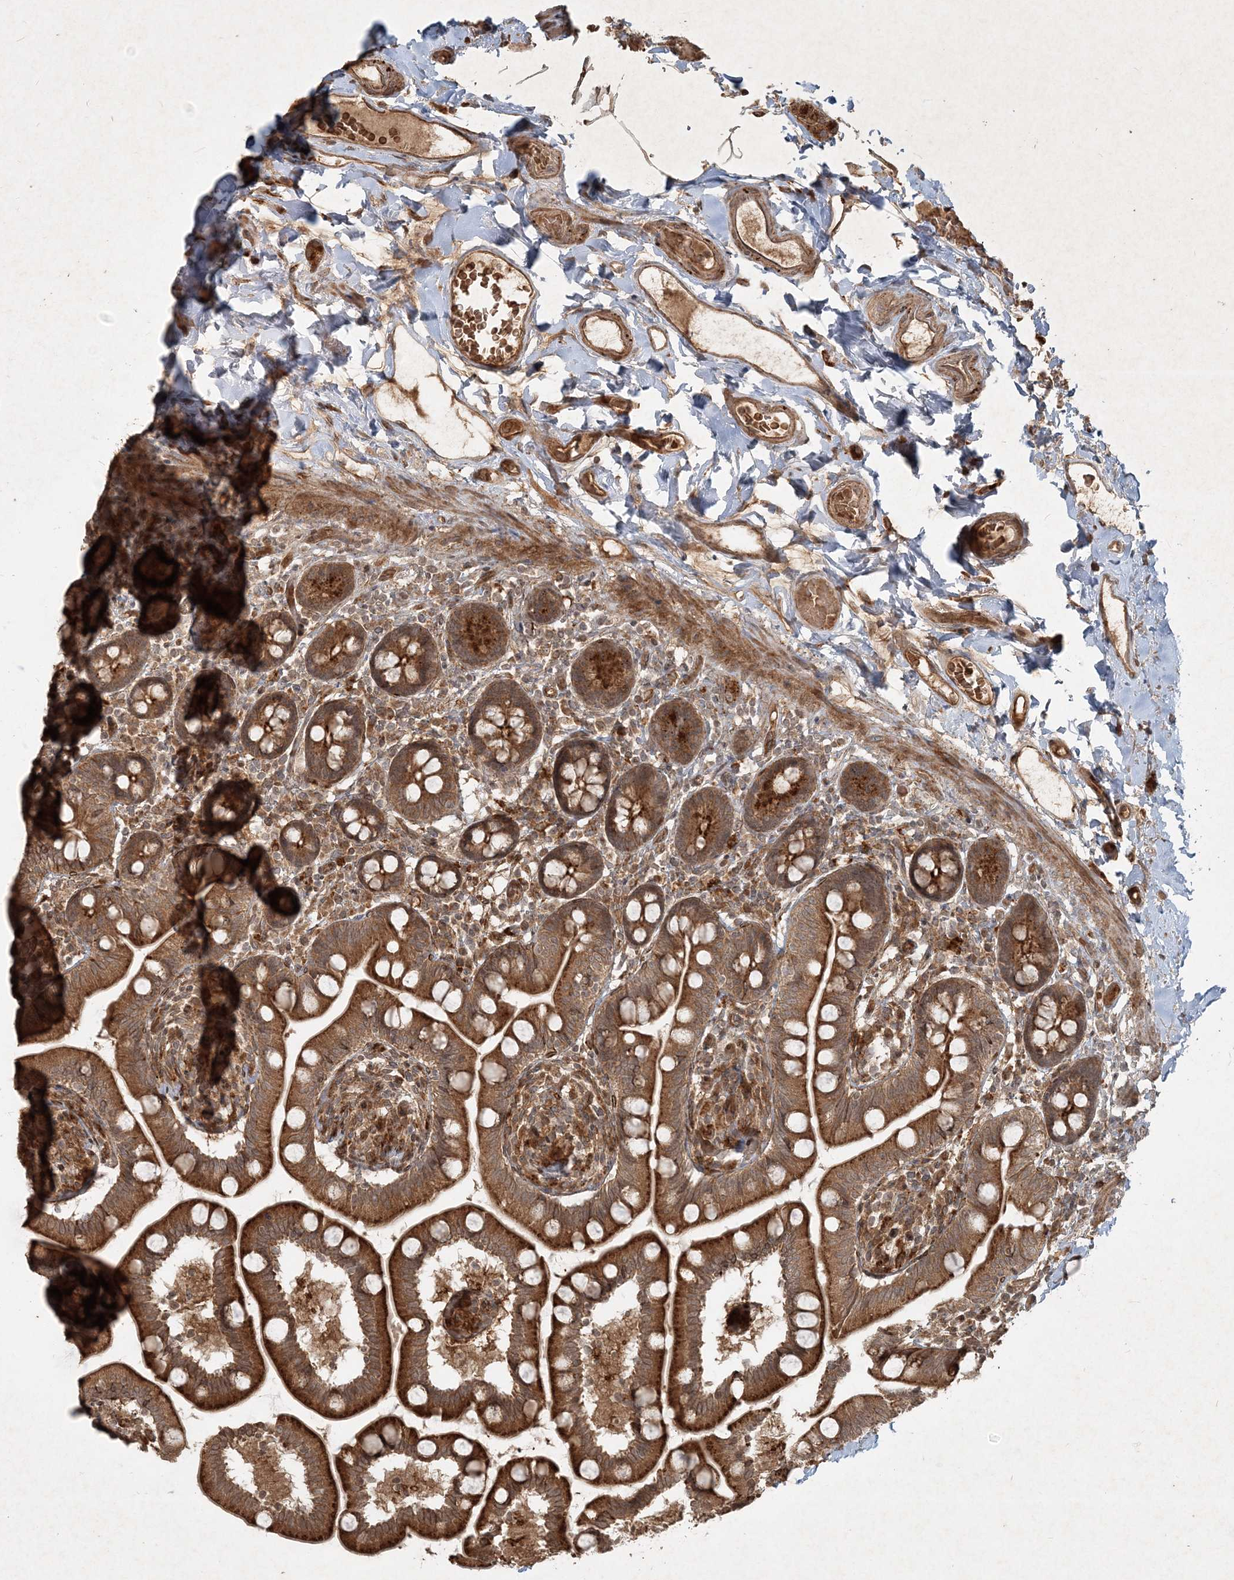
{"staining": {"intensity": "strong", "quantity": ">75%", "location": "cytoplasmic/membranous"}, "tissue": "small intestine", "cell_type": "Glandular cells", "image_type": "normal", "snomed": [{"axis": "morphology", "description": "Normal tissue, NOS"}, {"axis": "topography", "description": "Small intestine"}], "caption": "IHC of unremarkable human small intestine shows high levels of strong cytoplasmic/membranous positivity in about >75% of glandular cells.", "gene": "NARS1", "patient": {"sex": "female", "age": 64}}